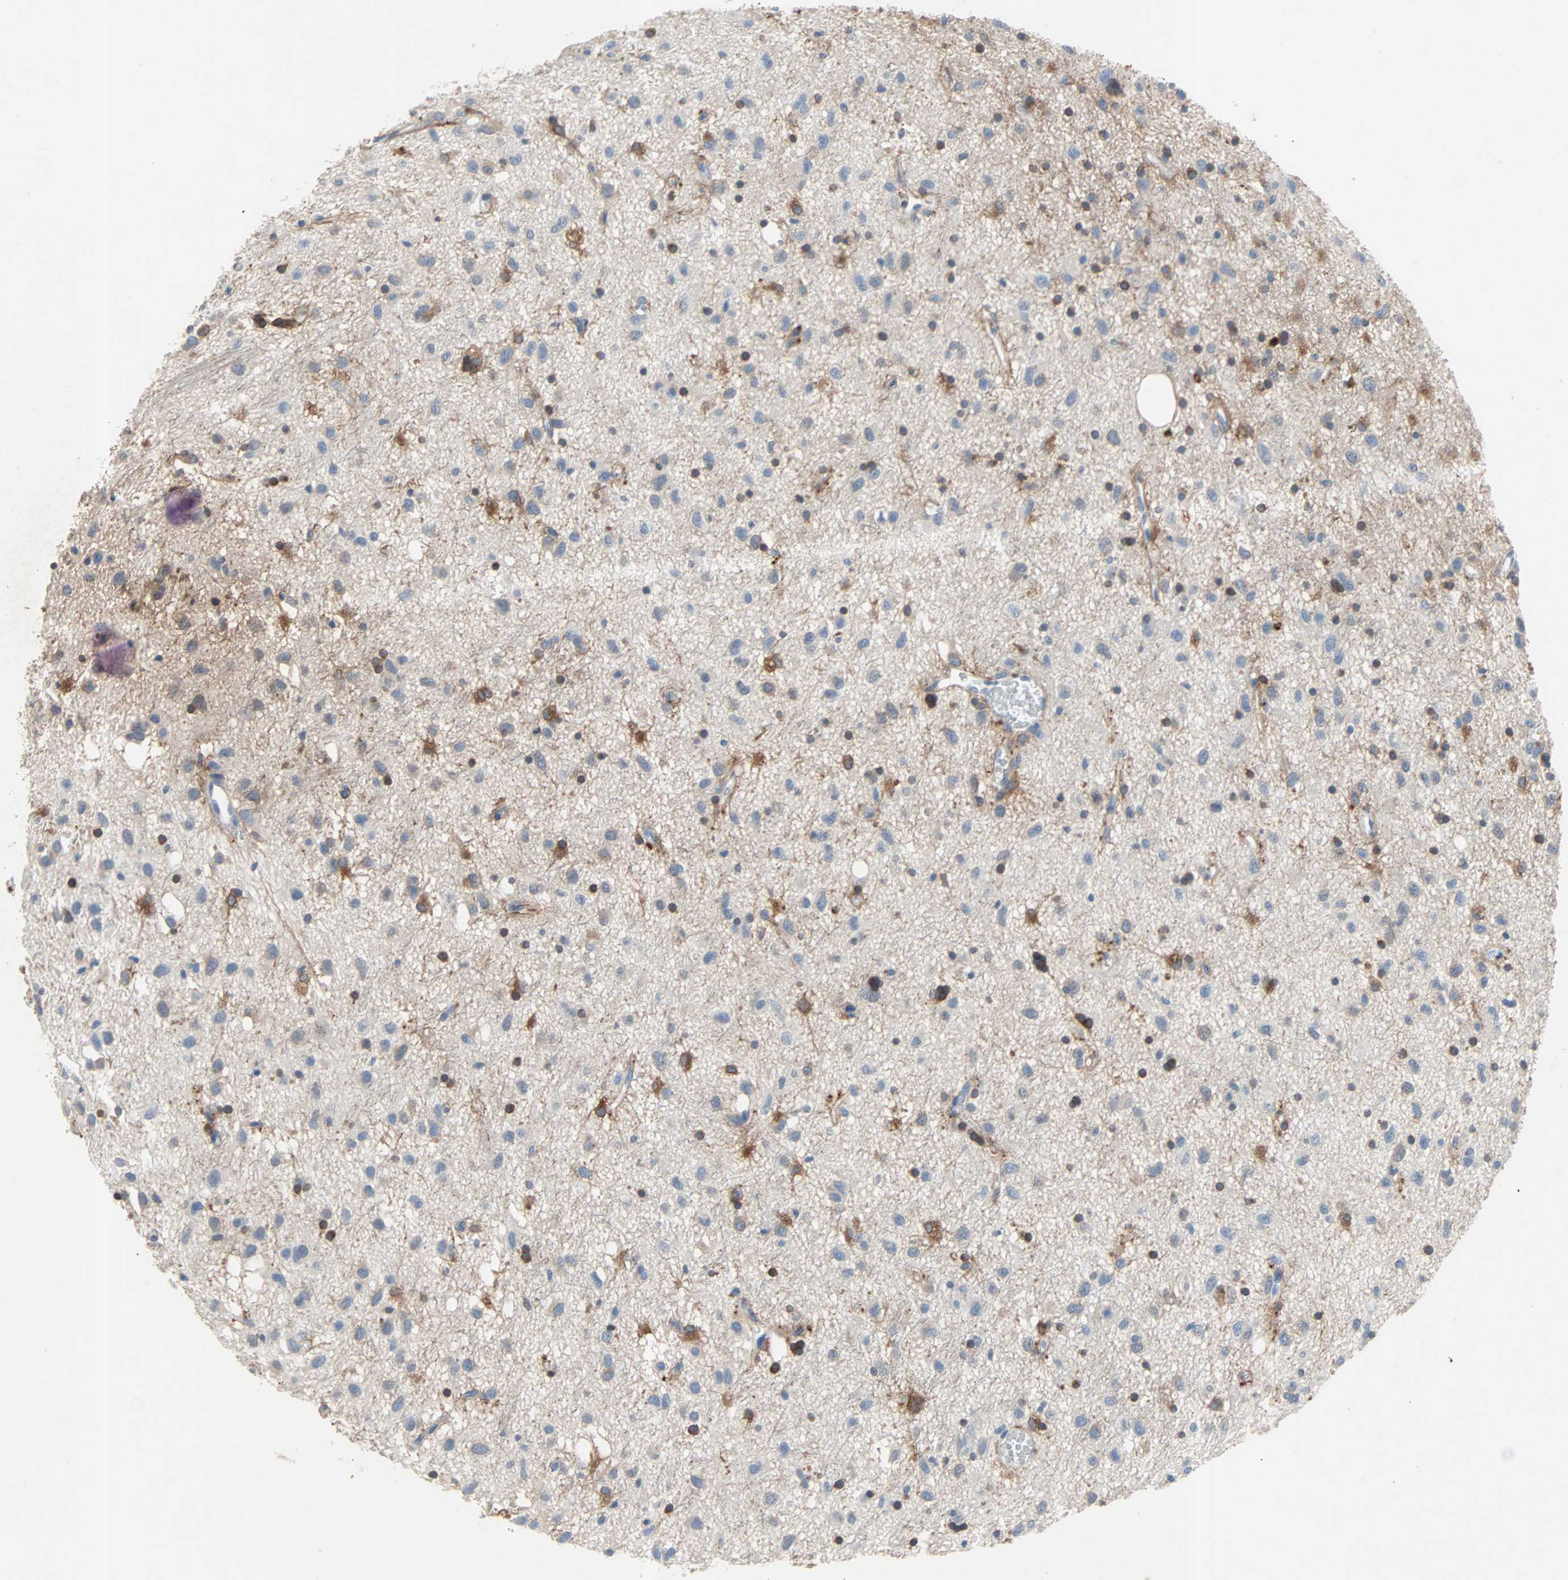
{"staining": {"intensity": "moderate", "quantity": "<25%", "location": "cytoplasmic/membranous"}, "tissue": "glioma", "cell_type": "Tumor cells", "image_type": "cancer", "snomed": [{"axis": "morphology", "description": "Glioma, malignant, Low grade"}, {"axis": "topography", "description": "Brain"}], "caption": "Malignant low-grade glioma stained for a protein (brown) reveals moderate cytoplasmic/membranous positive positivity in about <25% of tumor cells.", "gene": "PCDHB2", "patient": {"sex": "male", "age": 77}}